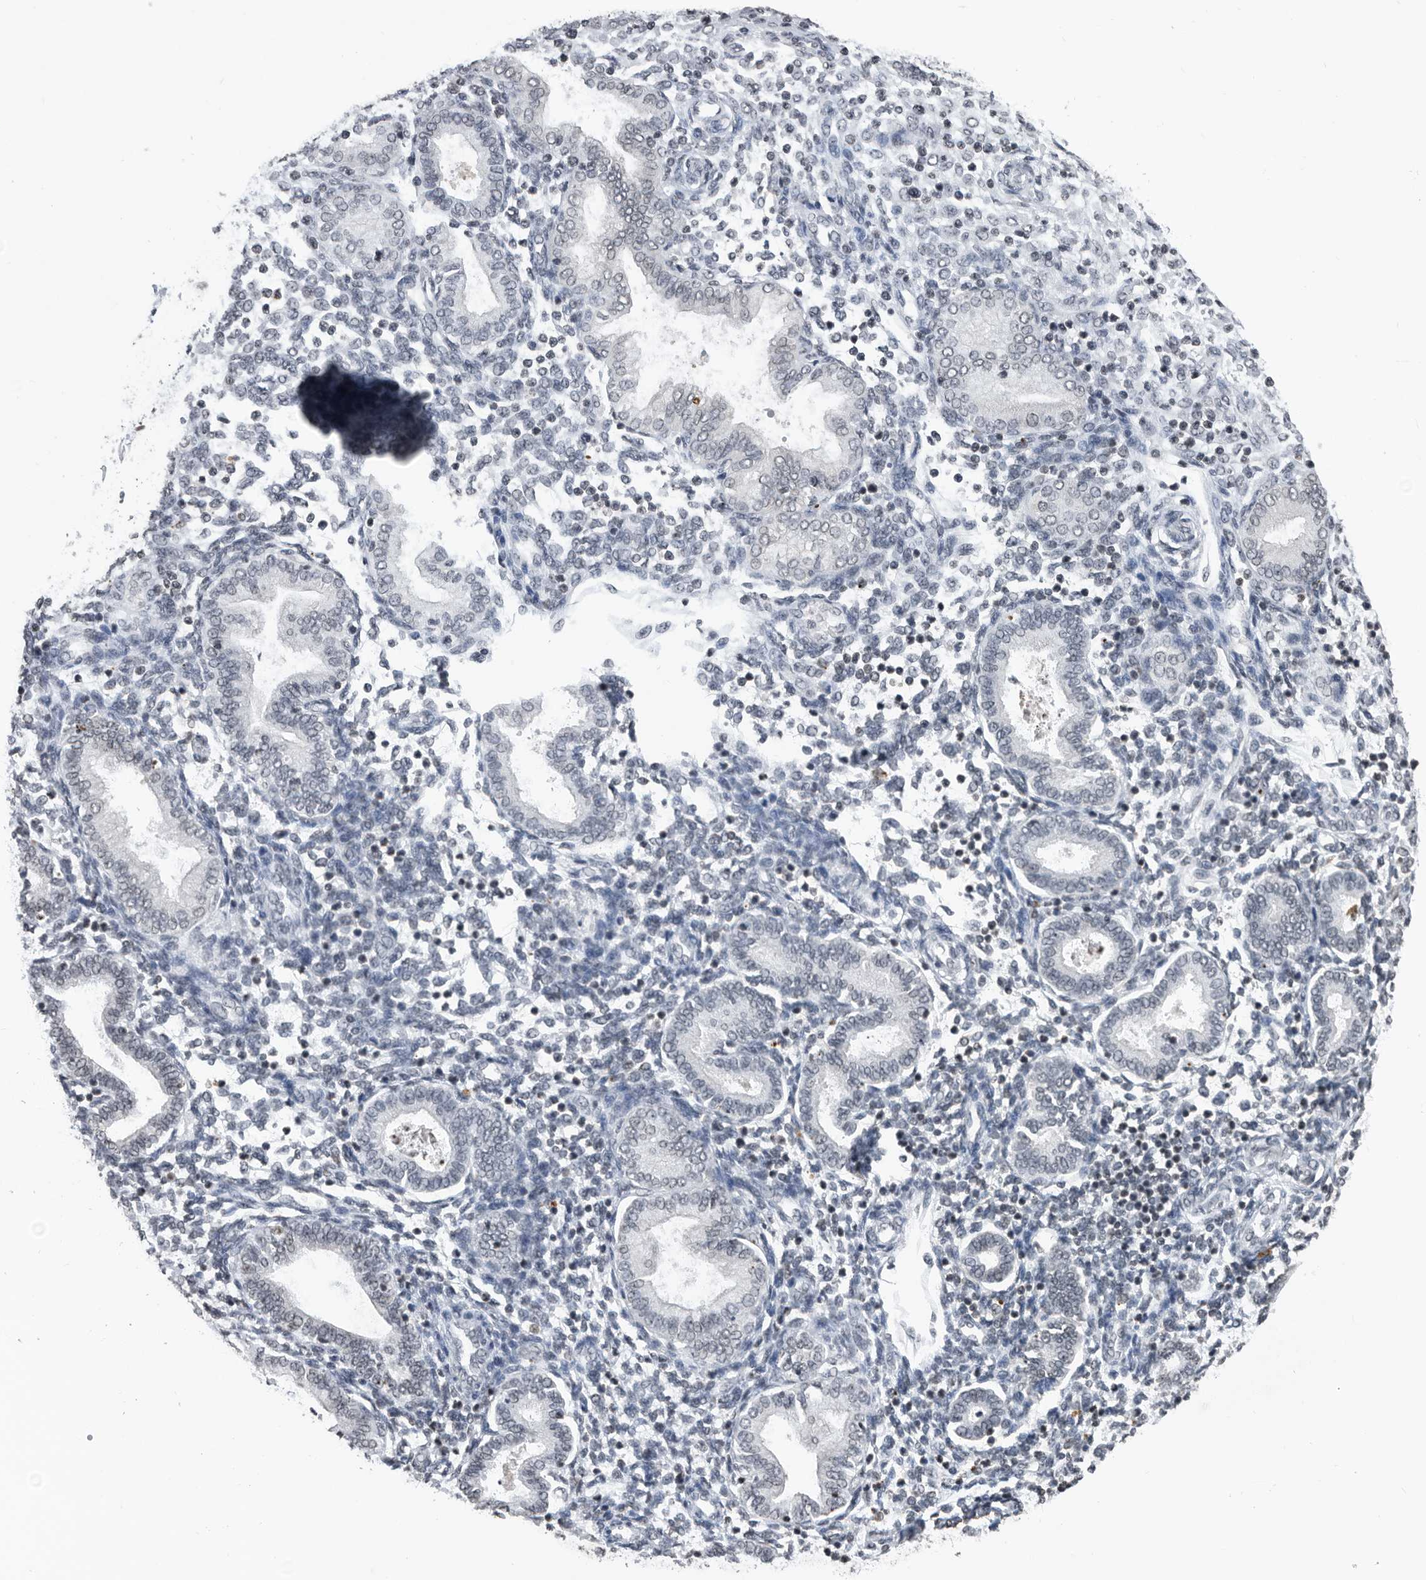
{"staining": {"intensity": "negative", "quantity": "none", "location": "none"}, "tissue": "endometrium", "cell_type": "Cells in endometrial stroma", "image_type": "normal", "snomed": [{"axis": "morphology", "description": "Normal tissue, NOS"}, {"axis": "topography", "description": "Endometrium"}], "caption": "DAB (3,3'-diaminobenzidine) immunohistochemical staining of normal human endometrium displays no significant expression in cells in endometrial stroma. (DAB (3,3'-diaminobenzidine) IHC, high magnification).", "gene": "TSTD1", "patient": {"sex": "female", "age": 53}}